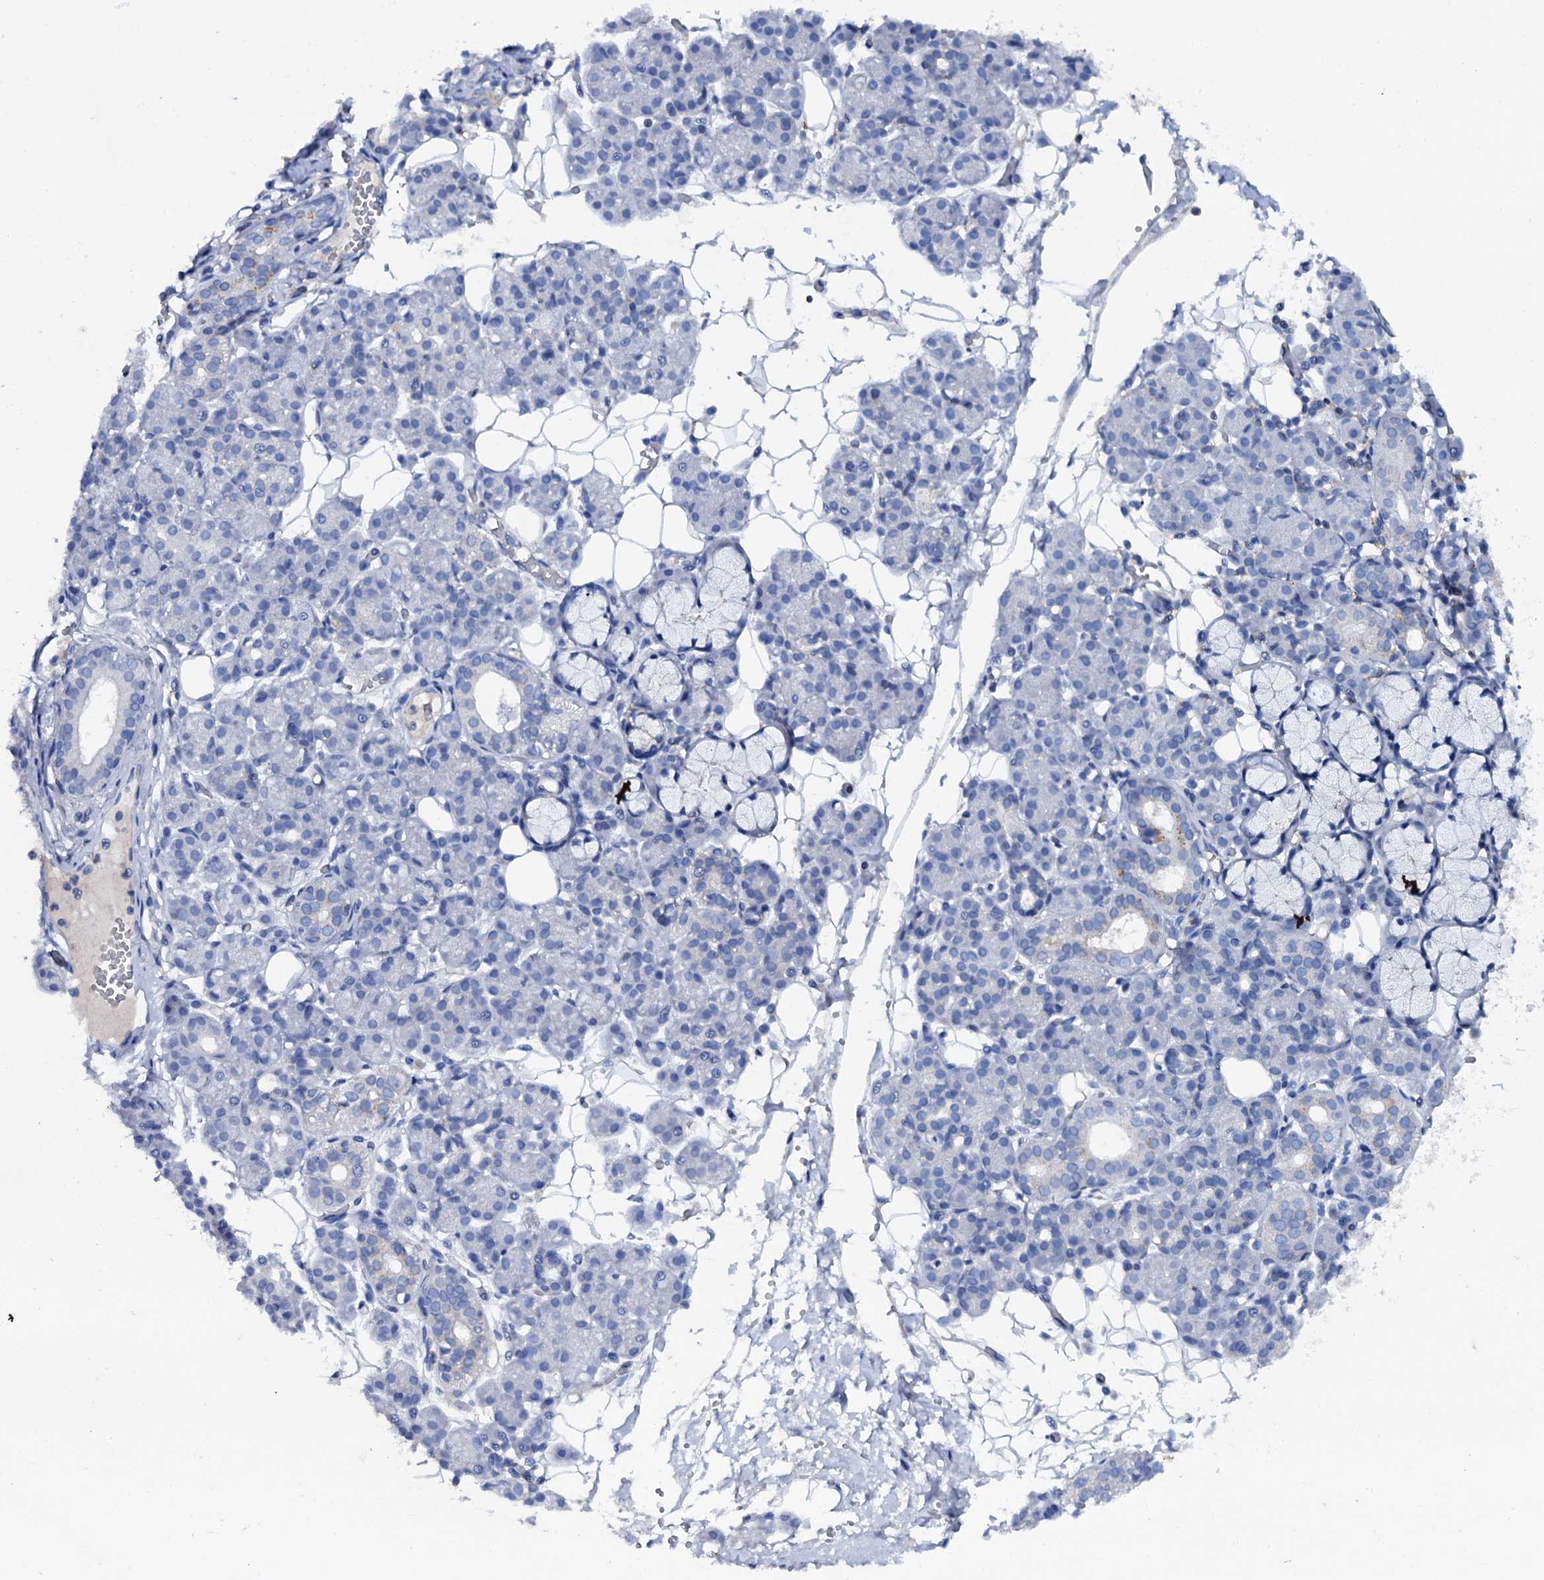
{"staining": {"intensity": "negative", "quantity": "none", "location": "none"}, "tissue": "salivary gland", "cell_type": "Glandular cells", "image_type": "normal", "snomed": [{"axis": "morphology", "description": "Normal tissue, NOS"}, {"axis": "topography", "description": "Salivary gland"}], "caption": "Protein analysis of benign salivary gland demonstrates no significant expression in glandular cells. (Brightfield microscopy of DAB (3,3'-diaminobenzidine) immunohistochemistry at high magnification).", "gene": "MS4A4E", "patient": {"sex": "male", "age": 63}}